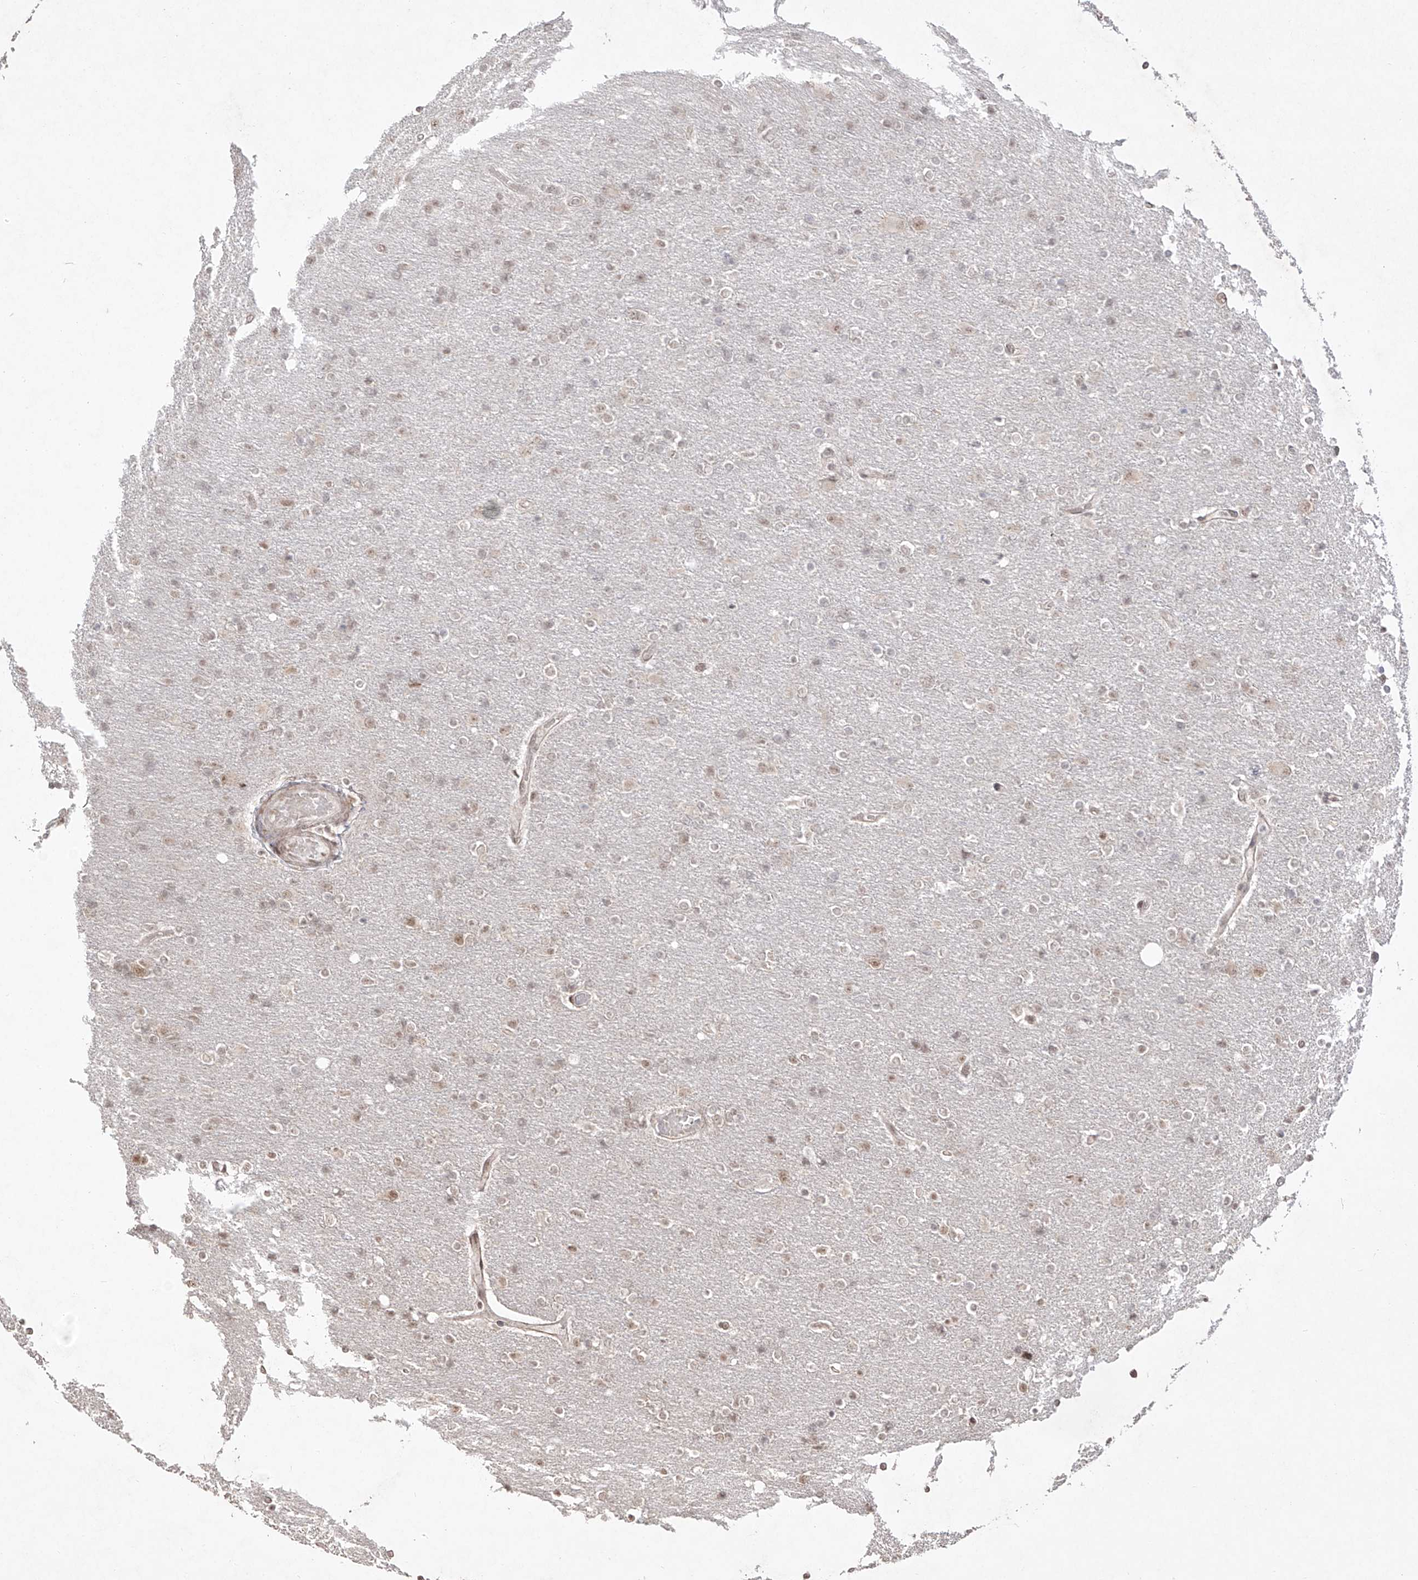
{"staining": {"intensity": "weak", "quantity": "<25%", "location": "nuclear"}, "tissue": "glioma", "cell_type": "Tumor cells", "image_type": "cancer", "snomed": [{"axis": "morphology", "description": "Glioma, malignant, High grade"}, {"axis": "topography", "description": "Cerebral cortex"}], "caption": "Protein analysis of malignant high-grade glioma exhibits no significant positivity in tumor cells. (DAB immunohistochemistry (IHC) with hematoxylin counter stain).", "gene": "SNRNP27", "patient": {"sex": "female", "age": 36}}